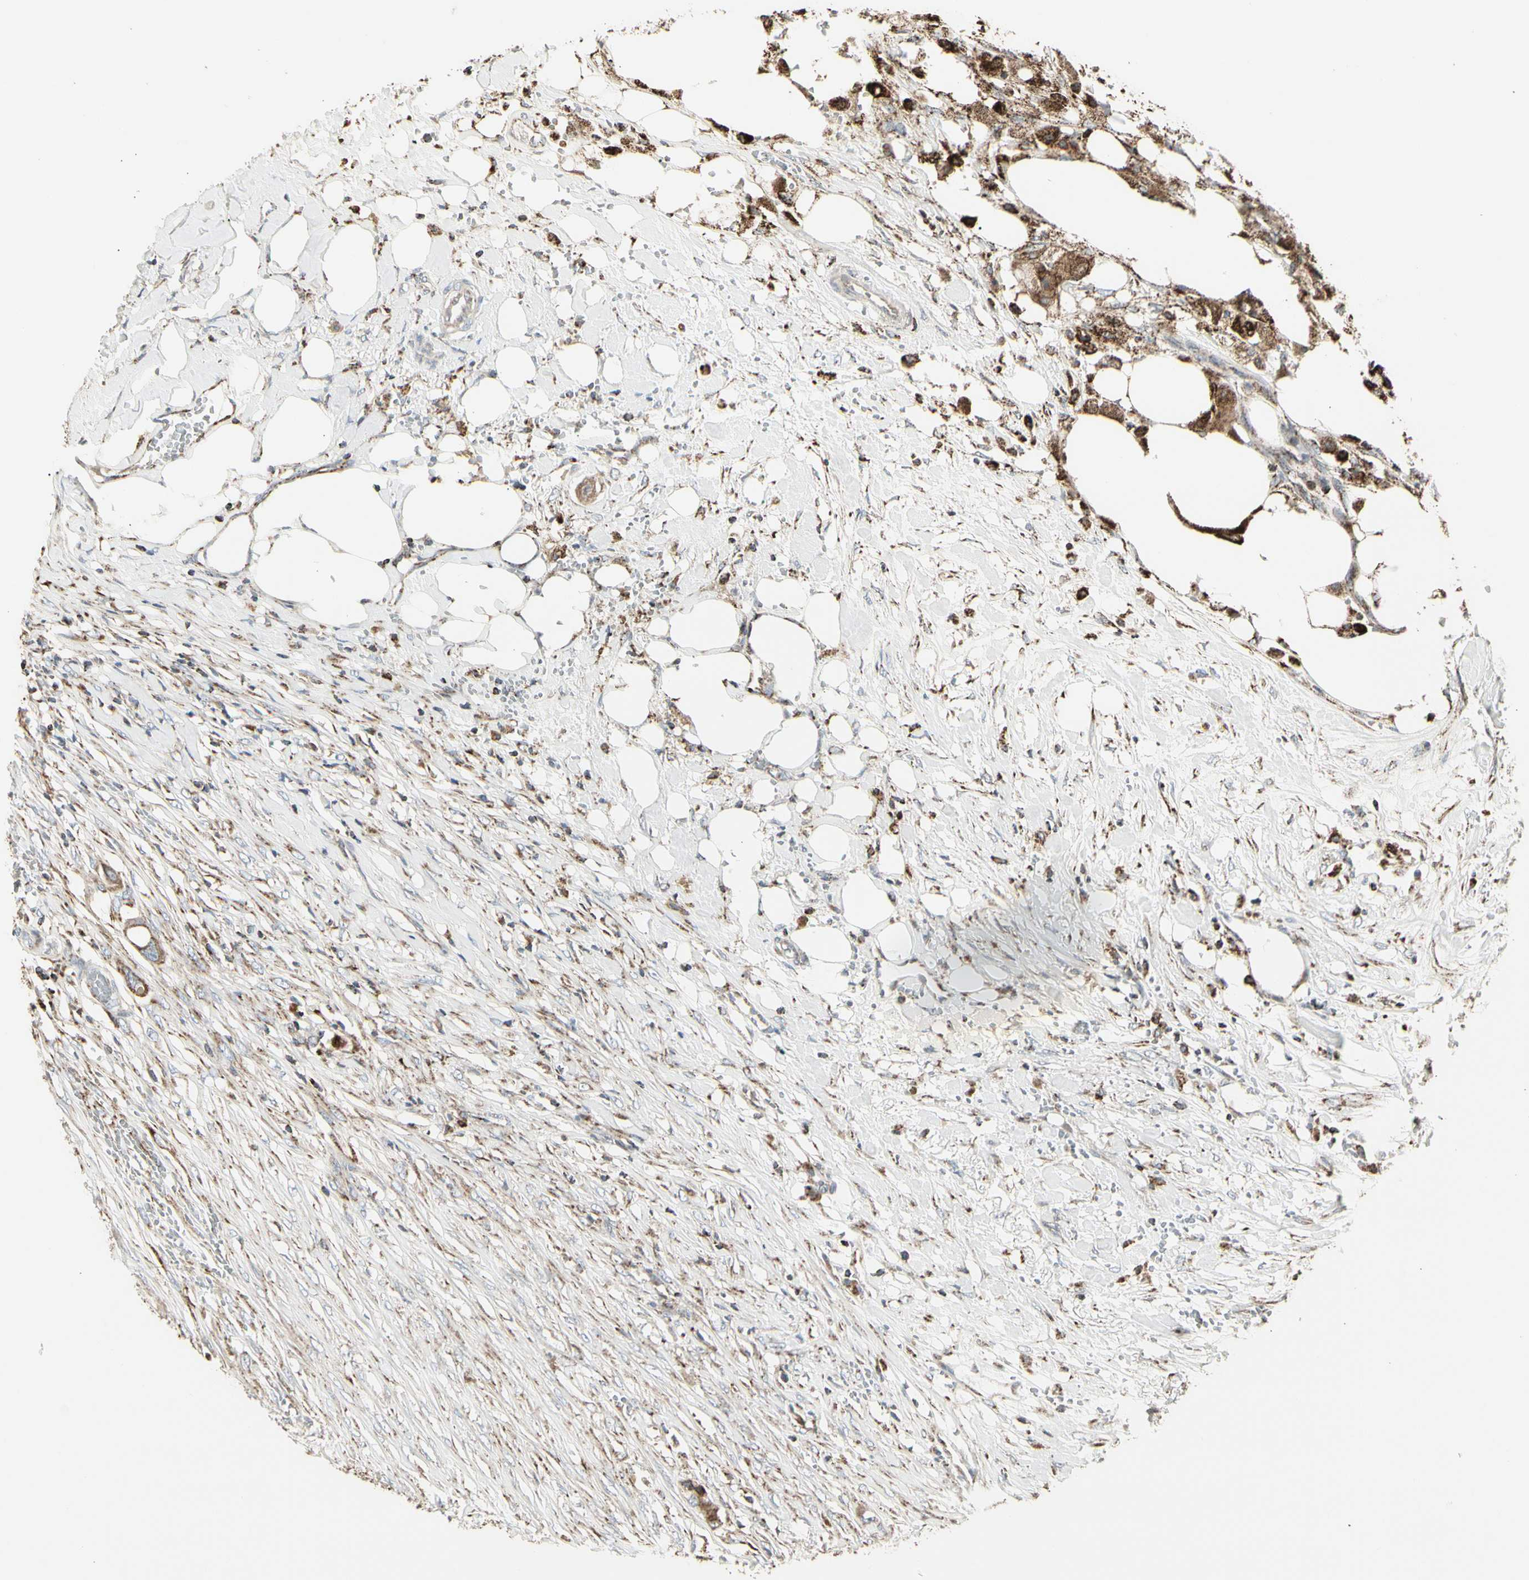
{"staining": {"intensity": "strong", "quantity": ">75%", "location": "cytoplasmic/membranous"}, "tissue": "colorectal cancer", "cell_type": "Tumor cells", "image_type": "cancer", "snomed": [{"axis": "morphology", "description": "Adenocarcinoma, NOS"}, {"axis": "topography", "description": "Colon"}], "caption": "A micrograph showing strong cytoplasmic/membranous expression in about >75% of tumor cells in colorectal cancer, as visualized by brown immunohistochemical staining.", "gene": "TMEM176A", "patient": {"sex": "female", "age": 57}}